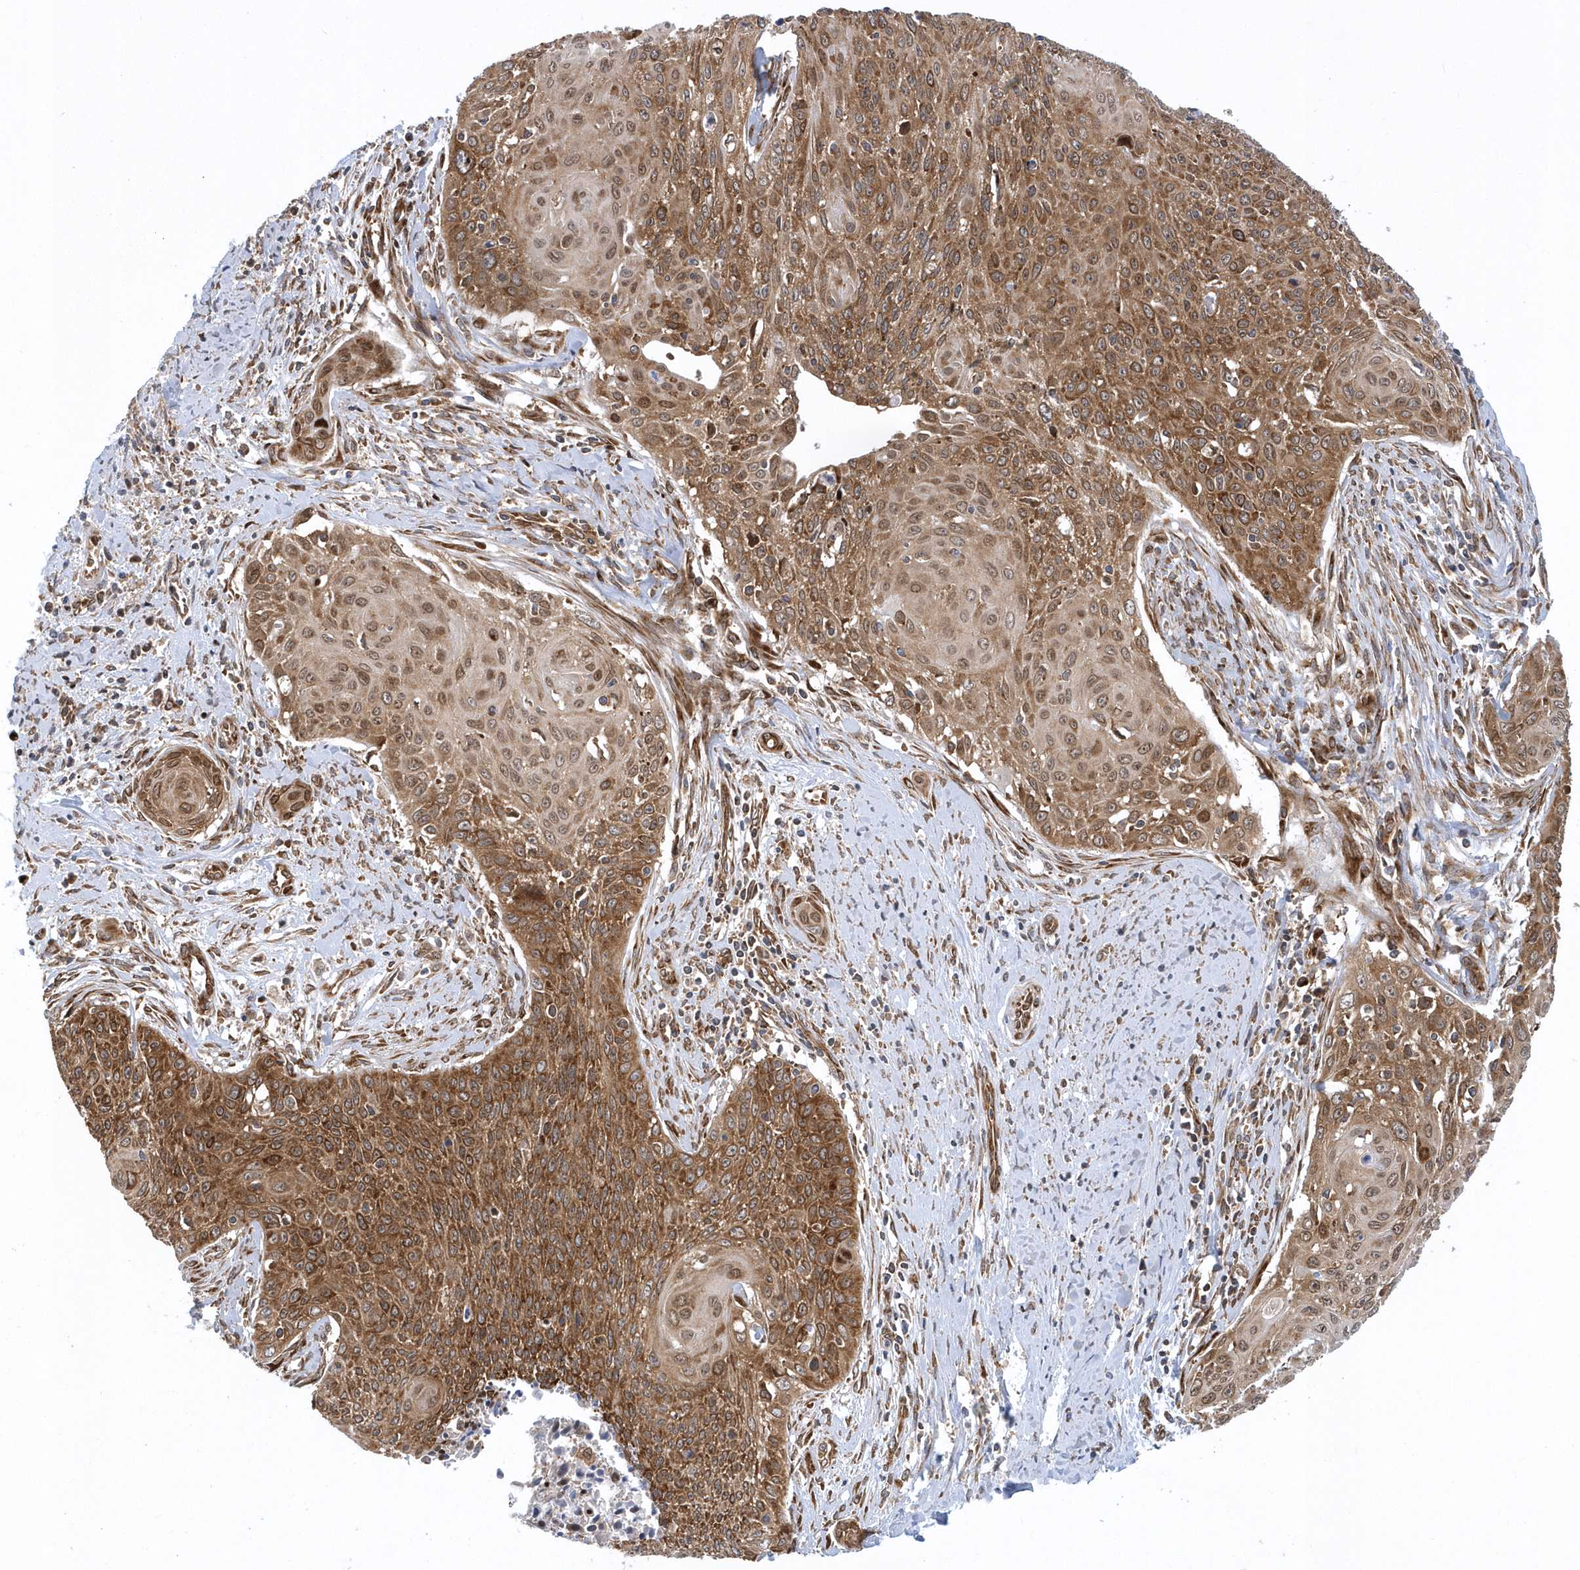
{"staining": {"intensity": "moderate", "quantity": ">75%", "location": "cytoplasmic/membranous"}, "tissue": "cervical cancer", "cell_type": "Tumor cells", "image_type": "cancer", "snomed": [{"axis": "morphology", "description": "Squamous cell carcinoma, NOS"}, {"axis": "topography", "description": "Cervix"}], "caption": "Moderate cytoplasmic/membranous positivity for a protein is identified in approximately >75% of tumor cells of cervical squamous cell carcinoma using immunohistochemistry.", "gene": "PHF1", "patient": {"sex": "female", "age": 55}}